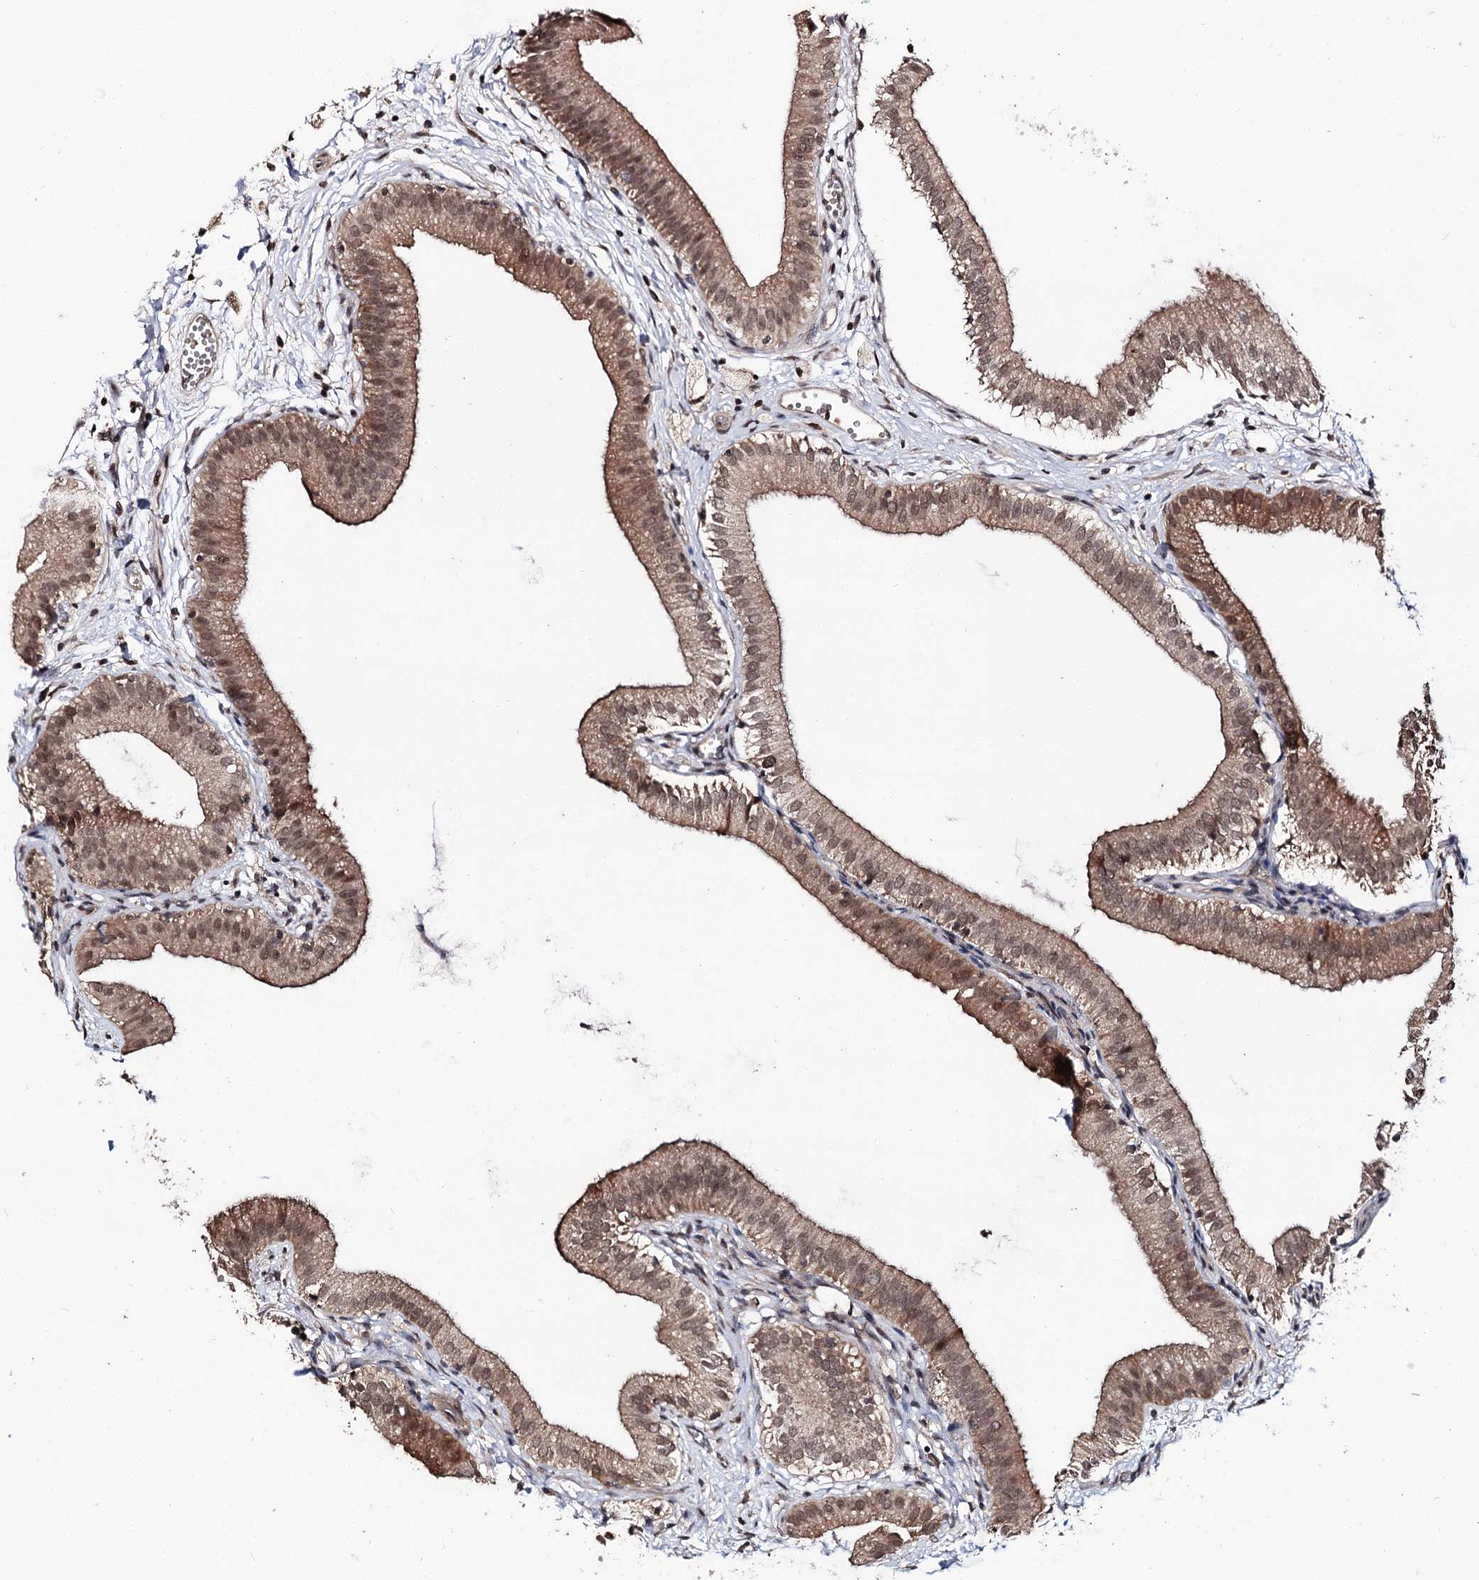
{"staining": {"intensity": "strong", "quantity": ">75%", "location": "cytoplasmic/membranous,nuclear"}, "tissue": "gallbladder", "cell_type": "Glandular cells", "image_type": "normal", "snomed": [{"axis": "morphology", "description": "Normal tissue, NOS"}, {"axis": "topography", "description": "Gallbladder"}], "caption": "Immunohistochemical staining of normal gallbladder shows strong cytoplasmic/membranous,nuclear protein expression in approximately >75% of glandular cells.", "gene": "FAM53B", "patient": {"sex": "male", "age": 55}}